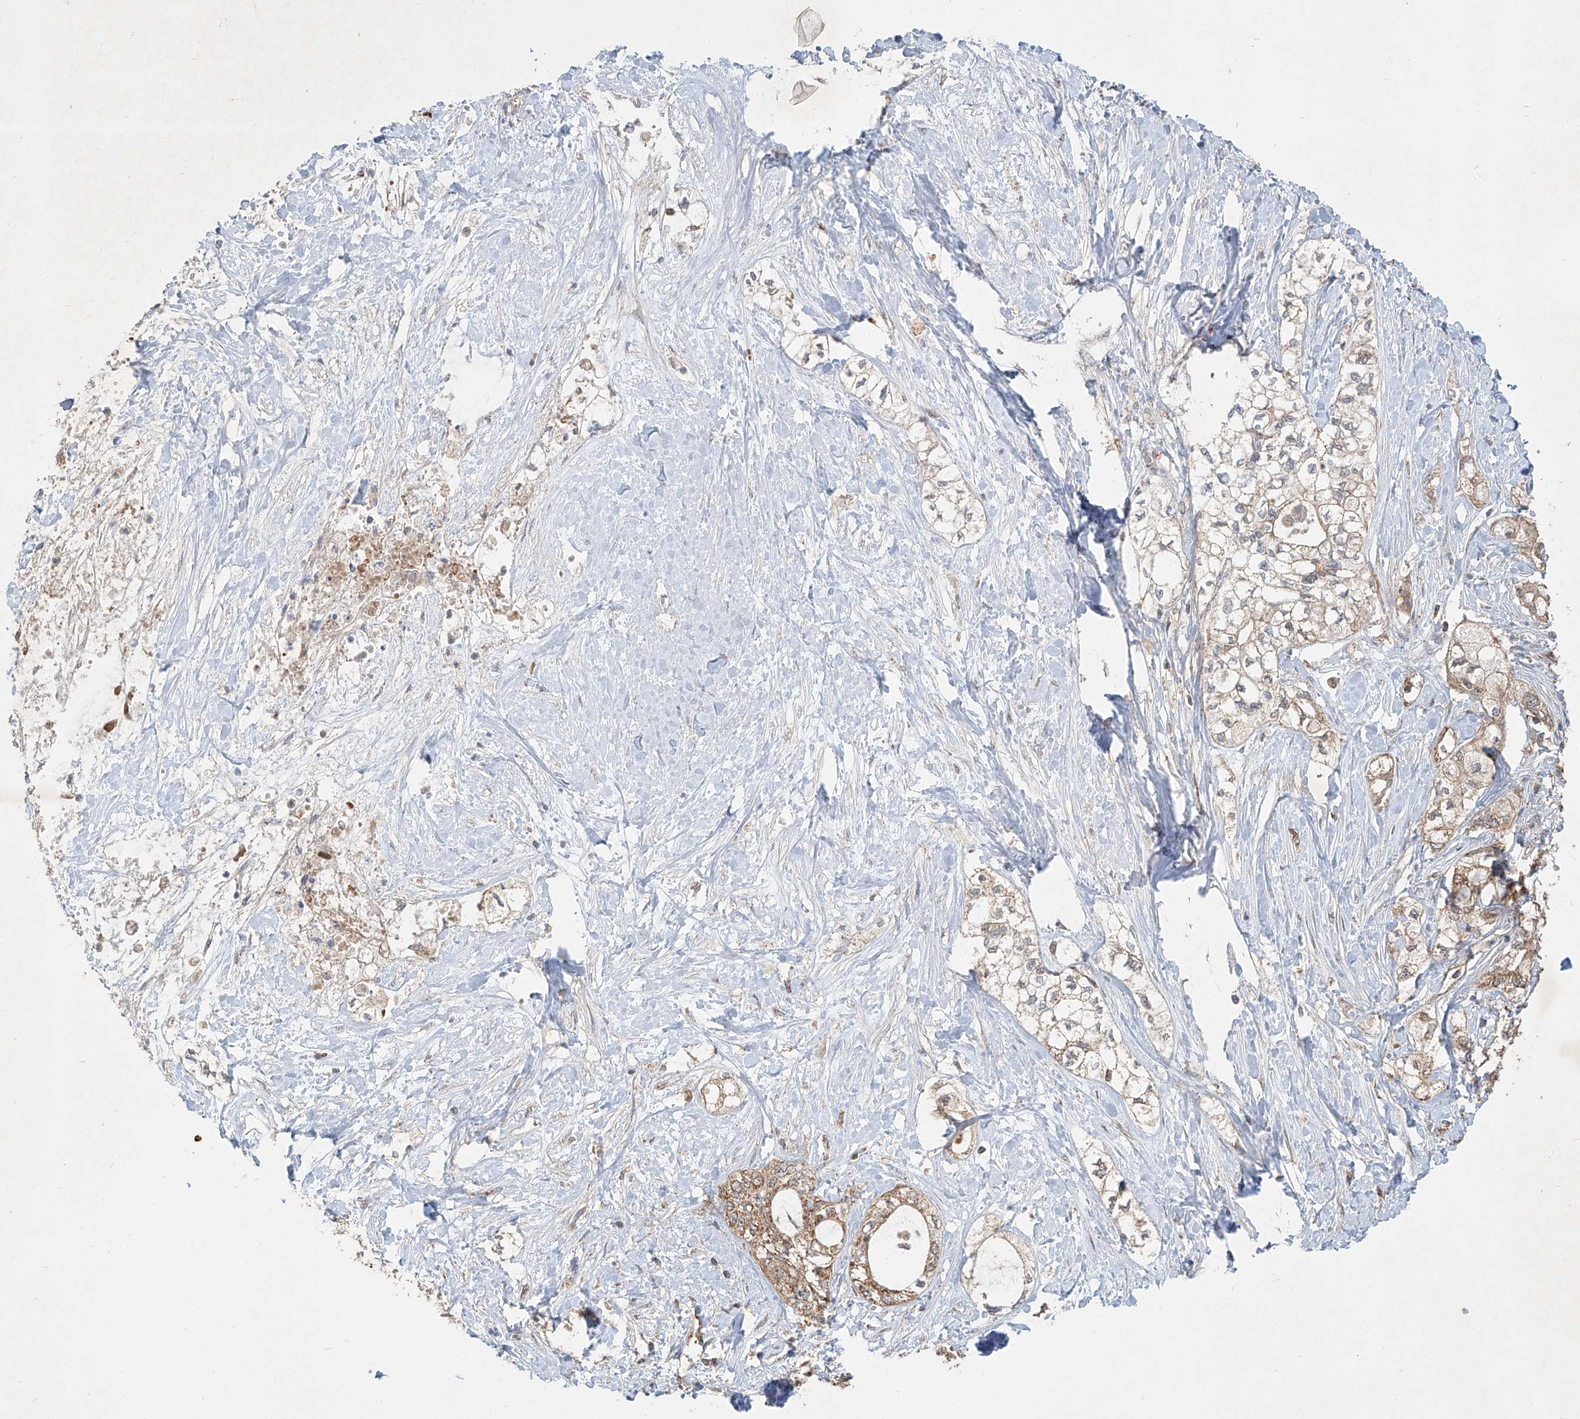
{"staining": {"intensity": "moderate", "quantity": "25%-75%", "location": "cytoplasmic/membranous"}, "tissue": "pancreatic cancer", "cell_type": "Tumor cells", "image_type": "cancer", "snomed": [{"axis": "morphology", "description": "Adenocarcinoma, NOS"}, {"axis": "topography", "description": "Pancreas"}], "caption": "Pancreatic cancer (adenocarcinoma) was stained to show a protein in brown. There is medium levels of moderate cytoplasmic/membranous positivity in approximately 25%-75% of tumor cells.", "gene": "UQCC1", "patient": {"sex": "male", "age": 70}}